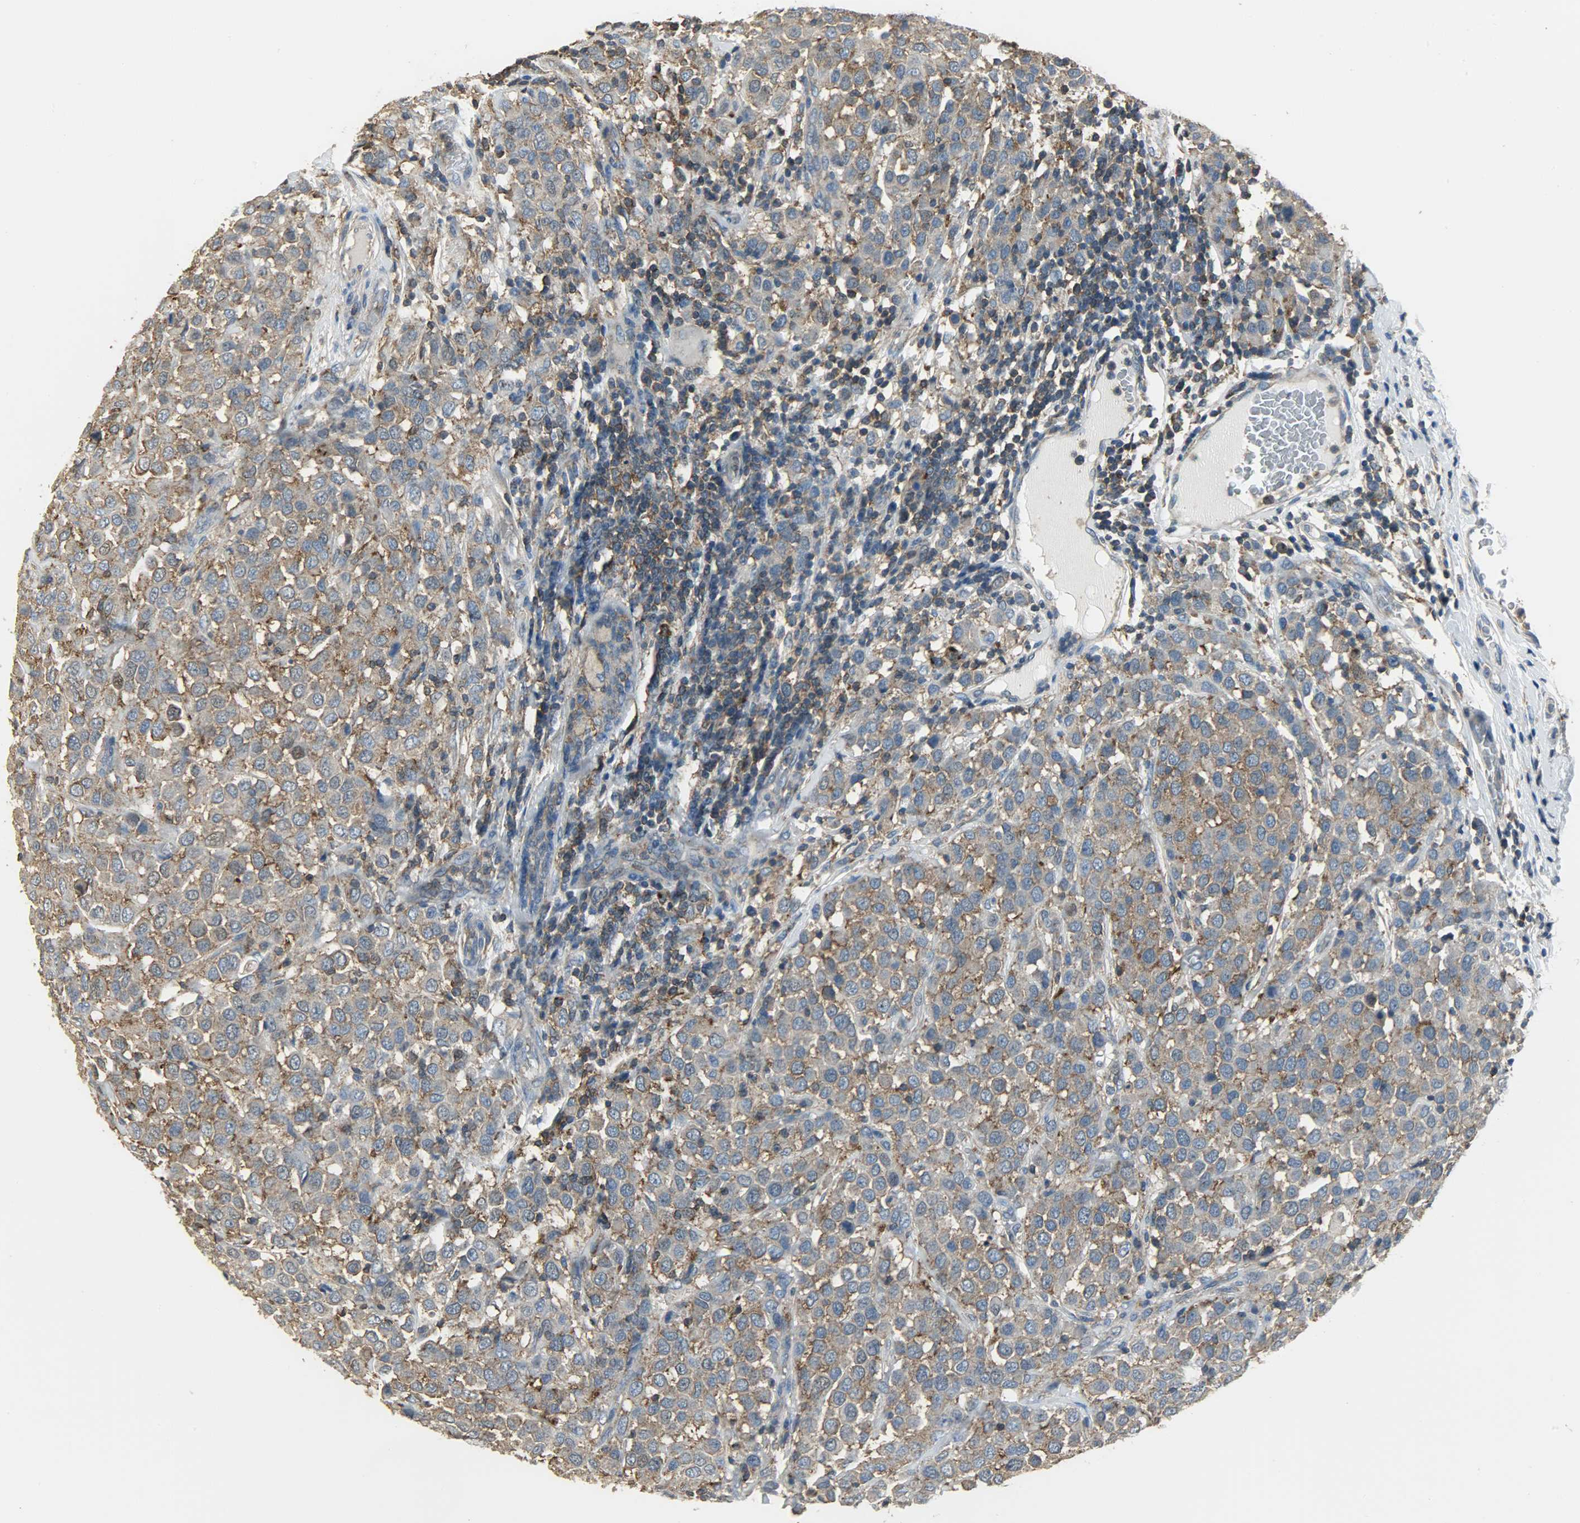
{"staining": {"intensity": "moderate", "quantity": ">75%", "location": "cytoplasmic/membranous"}, "tissue": "breast cancer", "cell_type": "Tumor cells", "image_type": "cancer", "snomed": [{"axis": "morphology", "description": "Duct carcinoma"}, {"axis": "topography", "description": "Breast"}], "caption": "The micrograph shows immunohistochemical staining of breast cancer (infiltrating ductal carcinoma). There is moderate cytoplasmic/membranous staining is seen in about >75% of tumor cells.", "gene": "DNAJA4", "patient": {"sex": "female", "age": 61}}